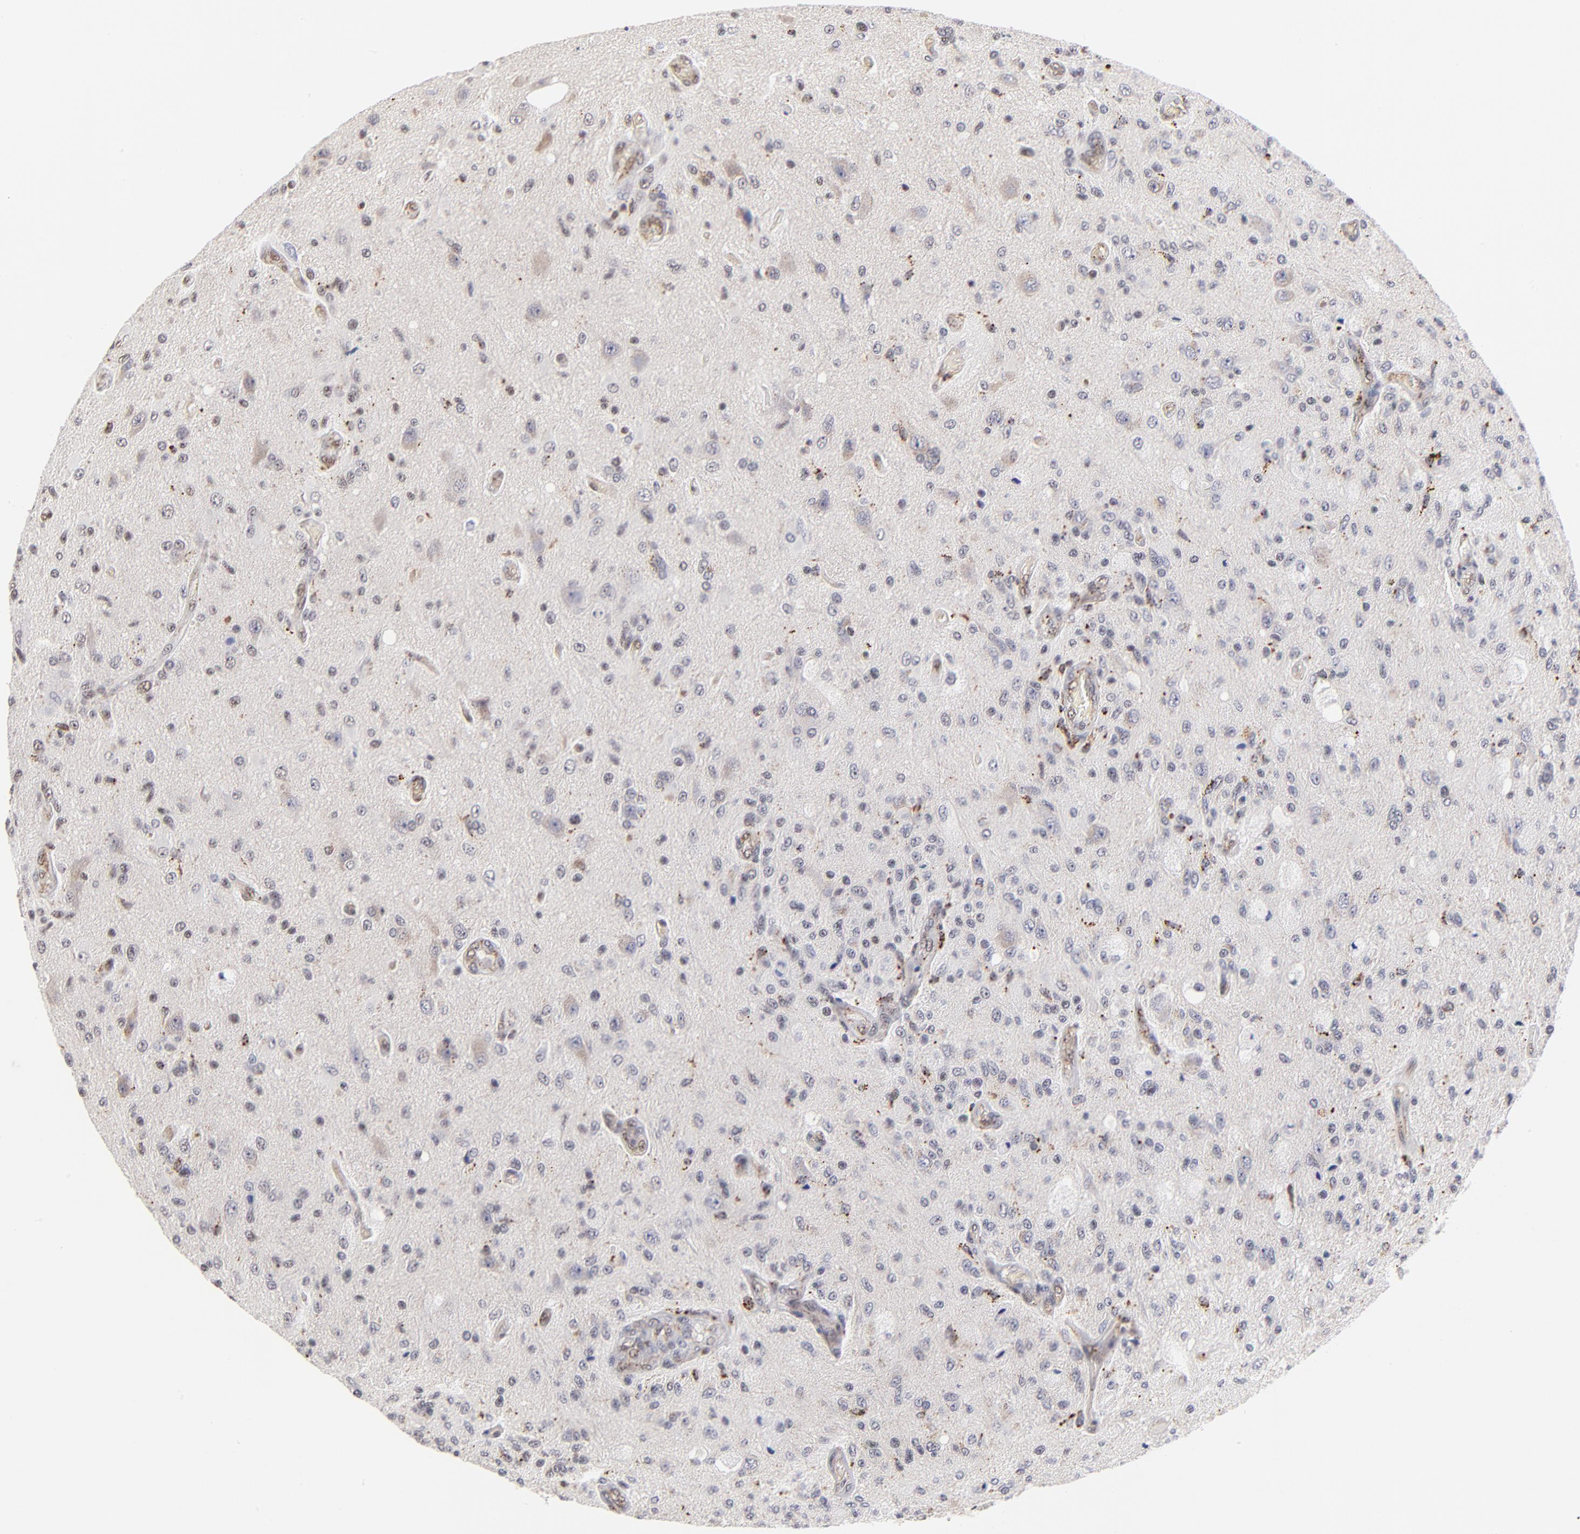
{"staining": {"intensity": "negative", "quantity": "none", "location": "none"}, "tissue": "glioma", "cell_type": "Tumor cells", "image_type": "cancer", "snomed": [{"axis": "morphology", "description": "Normal tissue, NOS"}, {"axis": "morphology", "description": "Glioma, malignant, High grade"}, {"axis": "topography", "description": "Cerebral cortex"}], "caption": "A histopathology image of glioma stained for a protein demonstrates no brown staining in tumor cells.", "gene": "GABPA", "patient": {"sex": "male", "age": 77}}